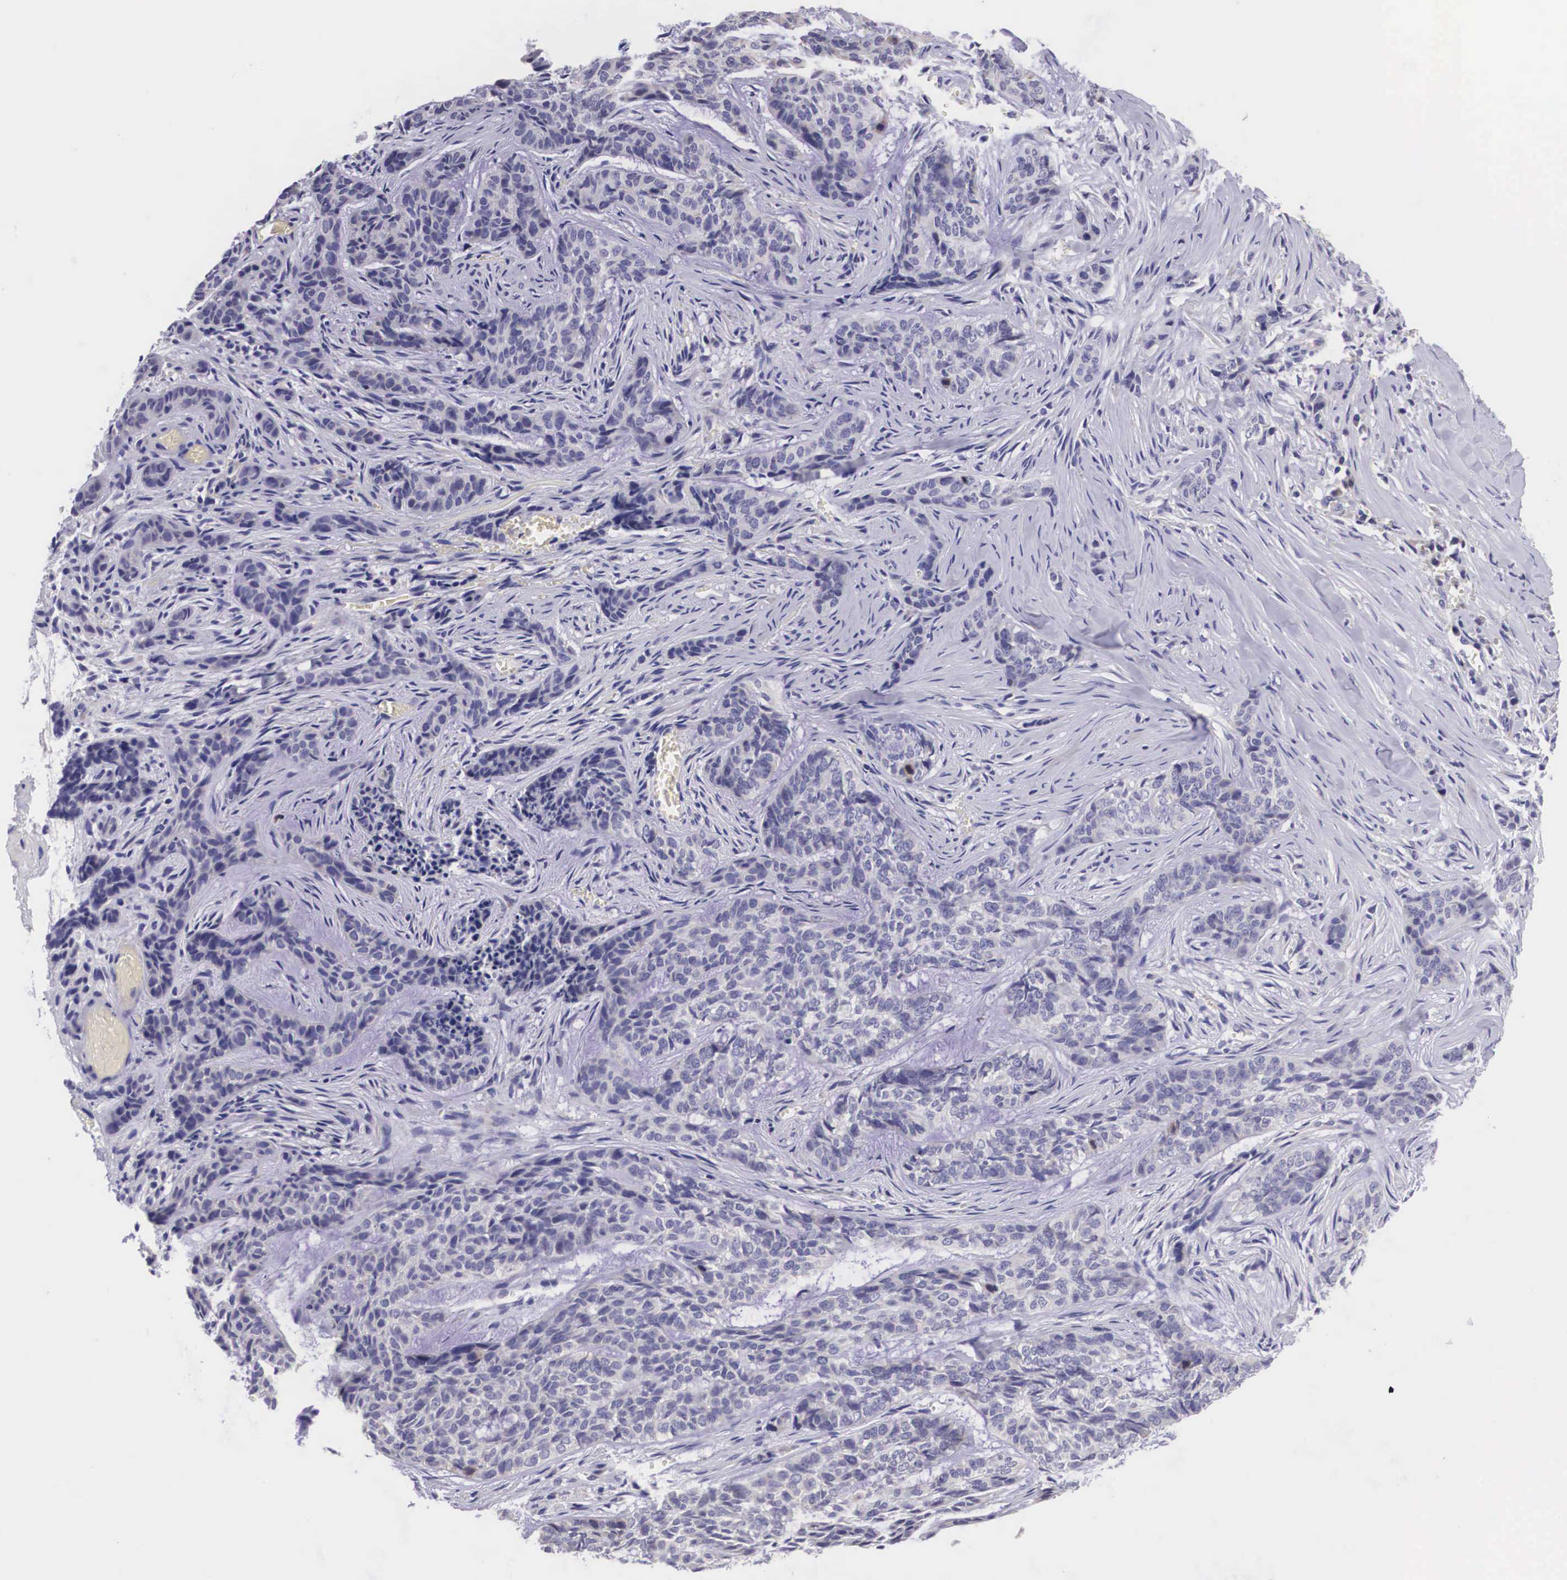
{"staining": {"intensity": "negative", "quantity": "none", "location": "none"}, "tissue": "skin cancer", "cell_type": "Tumor cells", "image_type": "cancer", "snomed": [{"axis": "morphology", "description": "Normal tissue, NOS"}, {"axis": "morphology", "description": "Basal cell carcinoma"}, {"axis": "topography", "description": "Skin"}], "caption": "An immunohistochemistry (IHC) photomicrograph of skin cancer (basal cell carcinoma) is shown. There is no staining in tumor cells of skin cancer (basal cell carcinoma). (IHC, brightfield microscopy, high magnification).", "gene": "ARG2", "patient": {"sex": "female", "age": 65}}